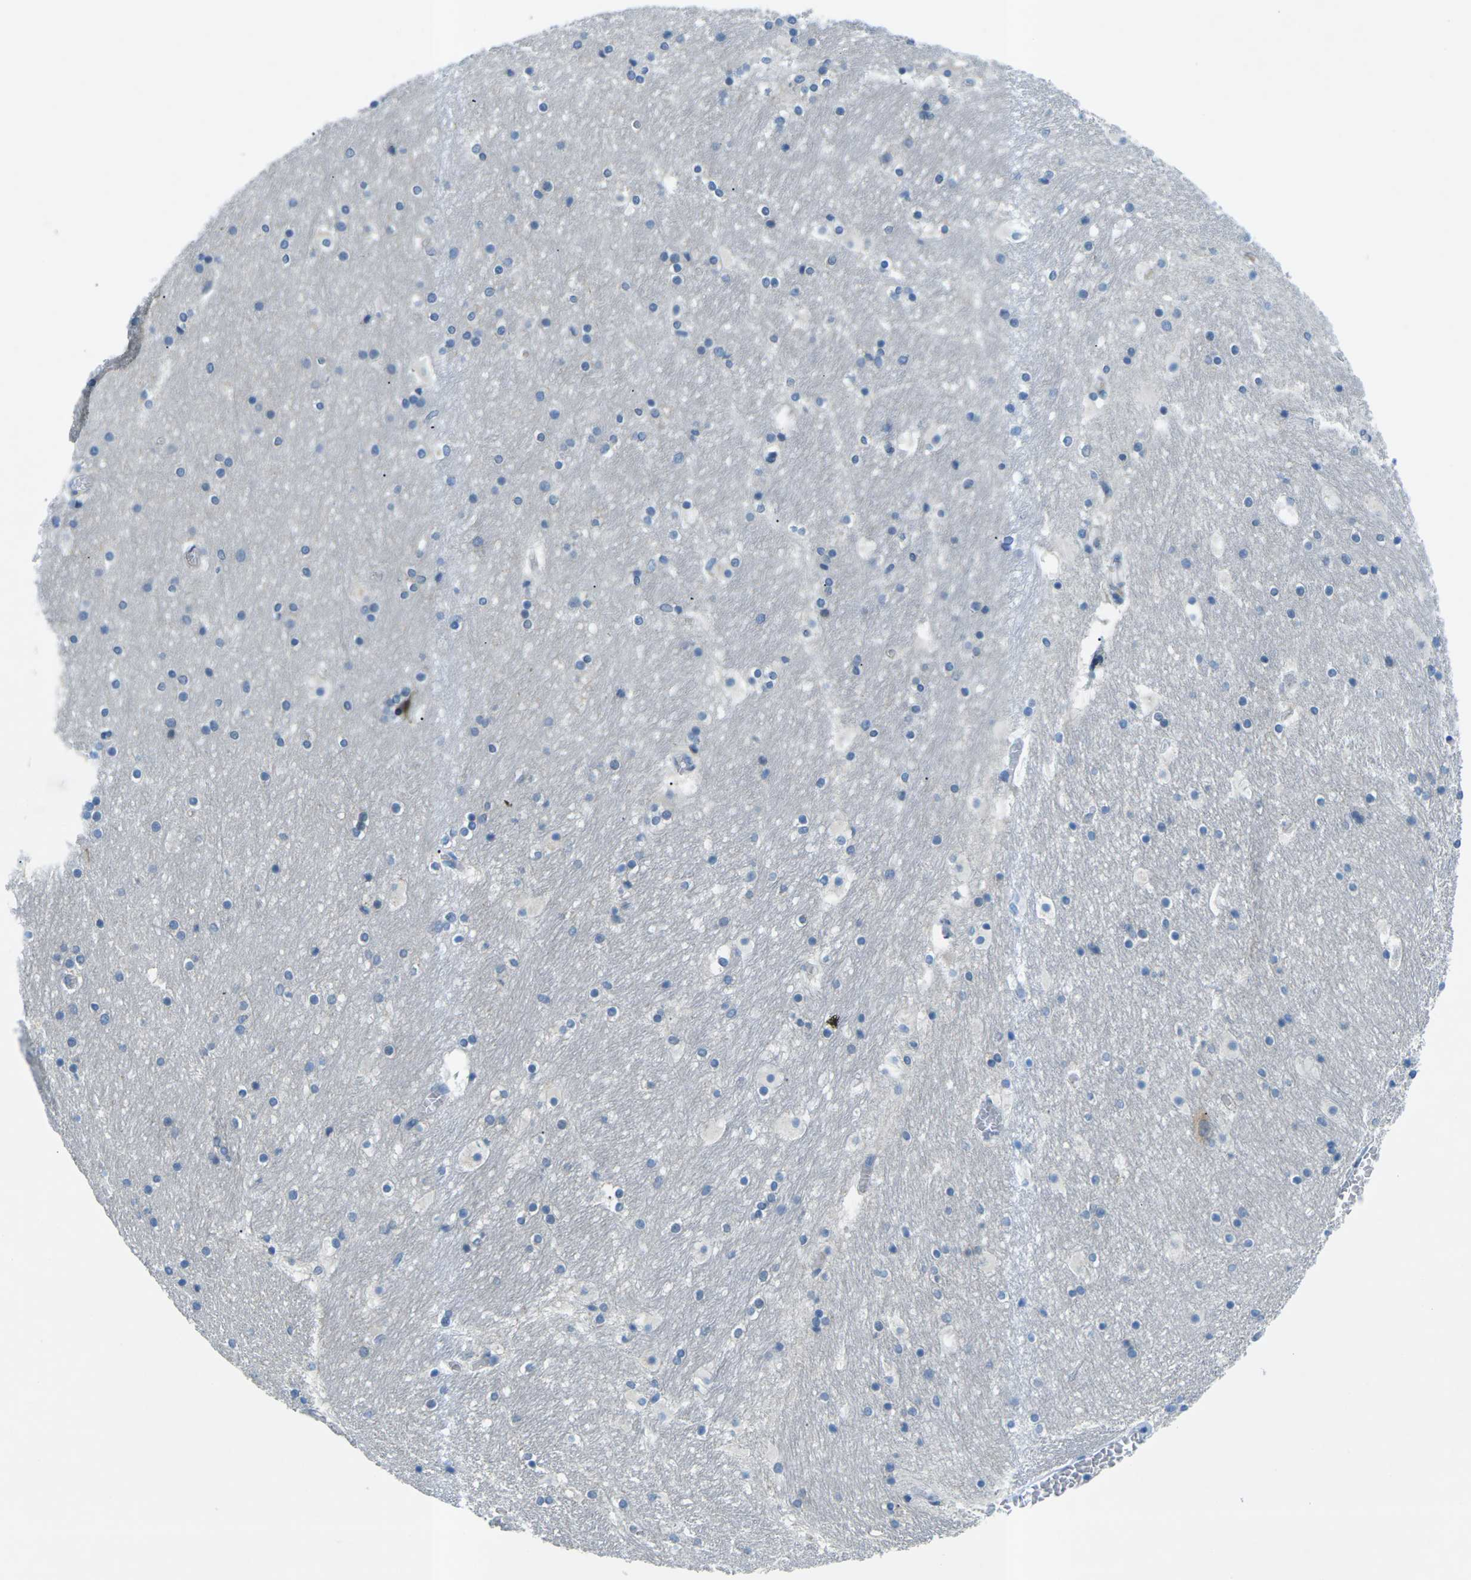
{"staining": {"intensity": "negative", "quantity": "none", "location": "none"}, "tissue": "hippocampus", "cell_type": "Glial cells", "image_type": "normal", "snomed": [{"axis": "morphology", "description": "Normal tissue, NOS"}, {"axis": "topography", "description": "Hippocampus"}], "caption": "Immunohistochemistry photomicrograph of benign hippocampus stained for a protein (brown), which shows no staining in glial cells. The staining was performed using DAB to visualize the protein expression in brown, while the nuclei were stained in blue with hematoxylin (Magnification: 20x).", "gene": "CTNND1", "patient": {"sex": "male", "age": 45}}